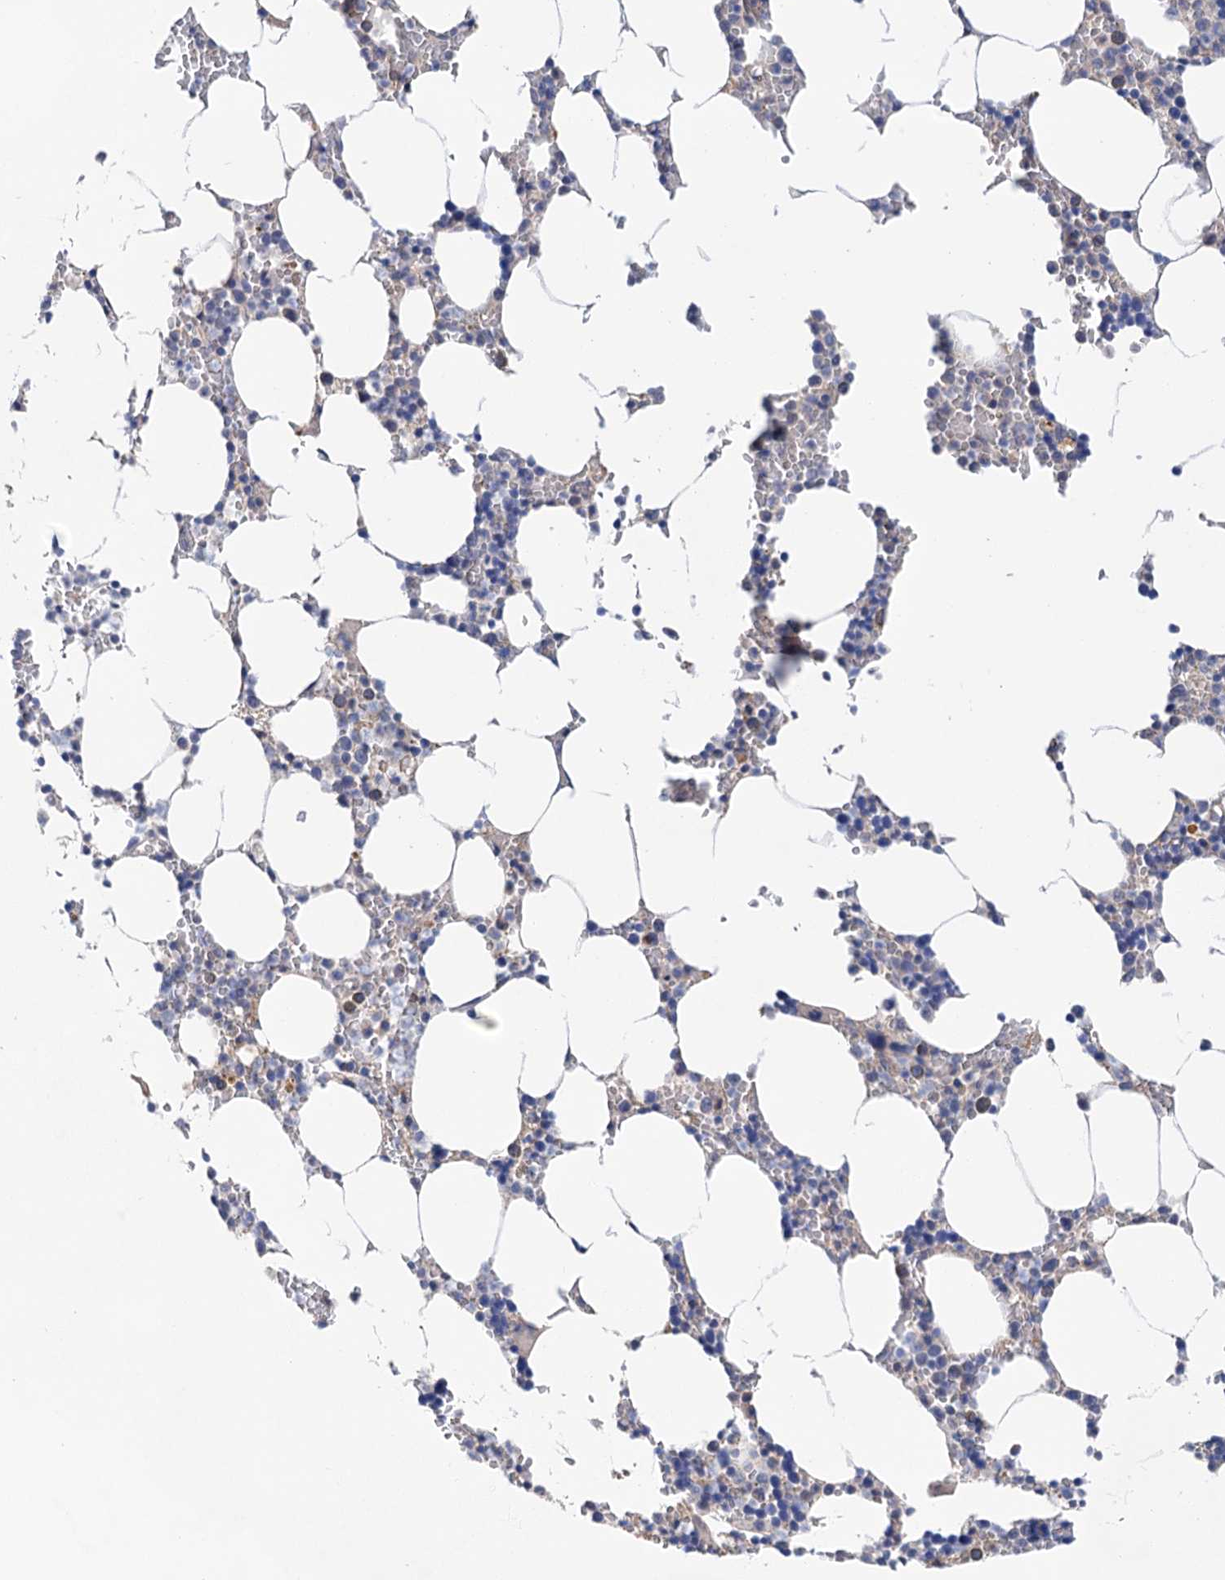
{"staining": {"intensity": "negative", "quantity": "none", "location": "none"}, "tissue": "bone marrow", "cell_type": "Hematopoietic cells", "image_type": "normal", "snomed": [{"axis": "morphology", "description": "Normal tissue, NOS"}, {"axis": "topography", "description": "Bone marrow"}], "caption": "This is an immunohistochemistry (IHC) micrograph of normal bone marrow. There is no expression in hematopoietic cells.", "gene": "MORN3", "patient": {"sex": "male", "age": 70}}